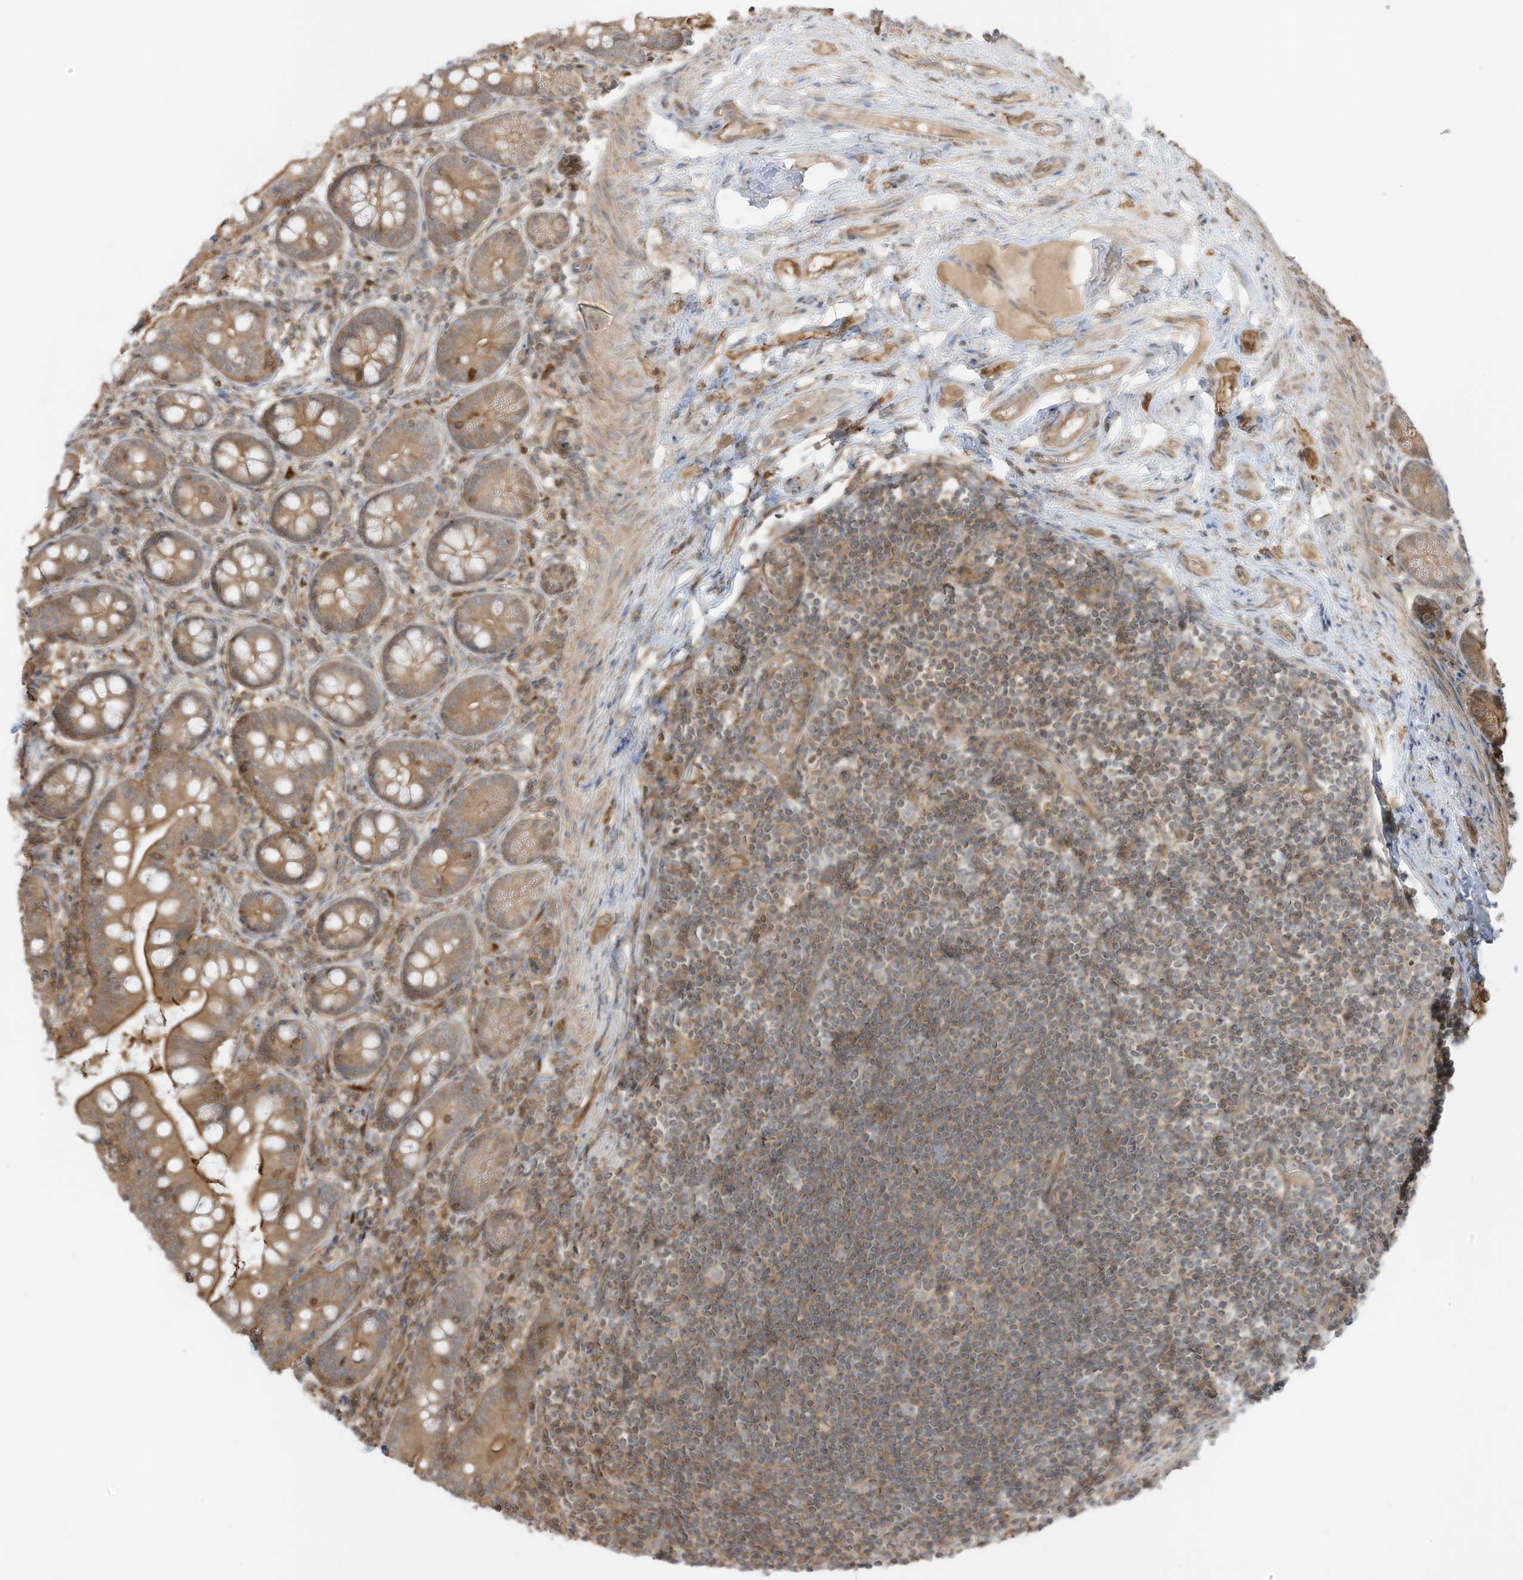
{"staining": {"intensity": "moderate", "quantity": ">75%", "location": "cytoplasmic/membranous"}, "tissue": "small intestine", "cell_type": "Glandular cells", "image_type": "normal", "snomed": [{"axis": "morphology", "description": "Normal tissue, NOS"}, {"axis": "topography", "description": "Small intestine"}], "caption": "The histopathology image reveals immunohistochemical staining of unremarkable small intestine. There is moderate cytoplasmic/membranous positivity is identified in approximately >75% of glandular cells.", "gene": "SLC25A12", "patient": {"sex": "male", "age": 7}}